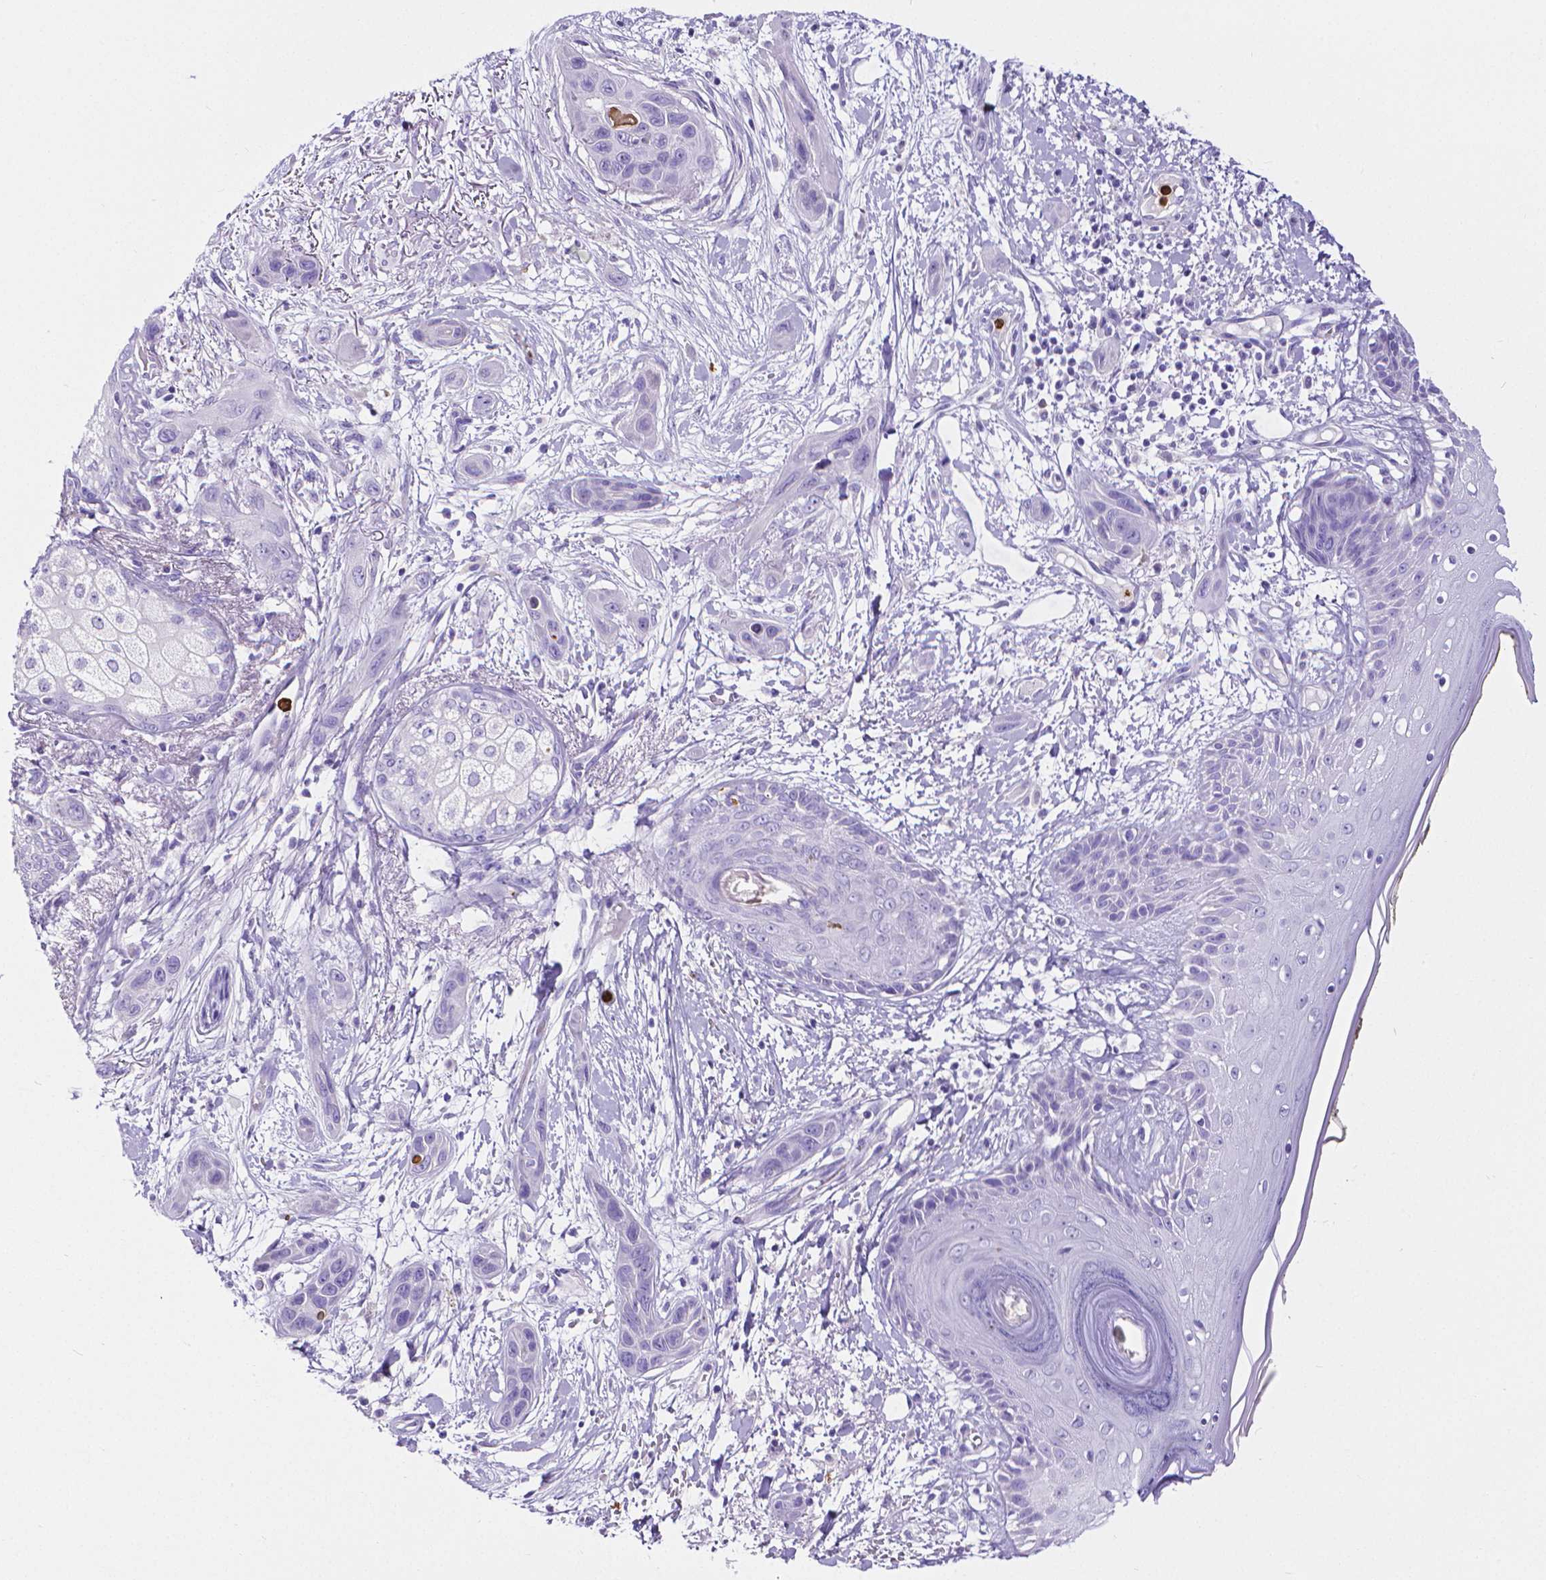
{"staining": {"intensity": "negative", "quantity": "none", "location": "none"}, "tissue": "skin cancer", "cell_type": "Tumor cells", "image_type": "cancer", "snomed": [{"axis": "morphology", "description": "Squamous cell carcinoma, NOS"}, {"axis": "topography", "description": "Skin"}], "caption": "Tumor cells show no significant staining in skin cancer (squamous cell carcinoma).", "gene": "MMP9", "patient": {"sex": "male", "age": 79}}